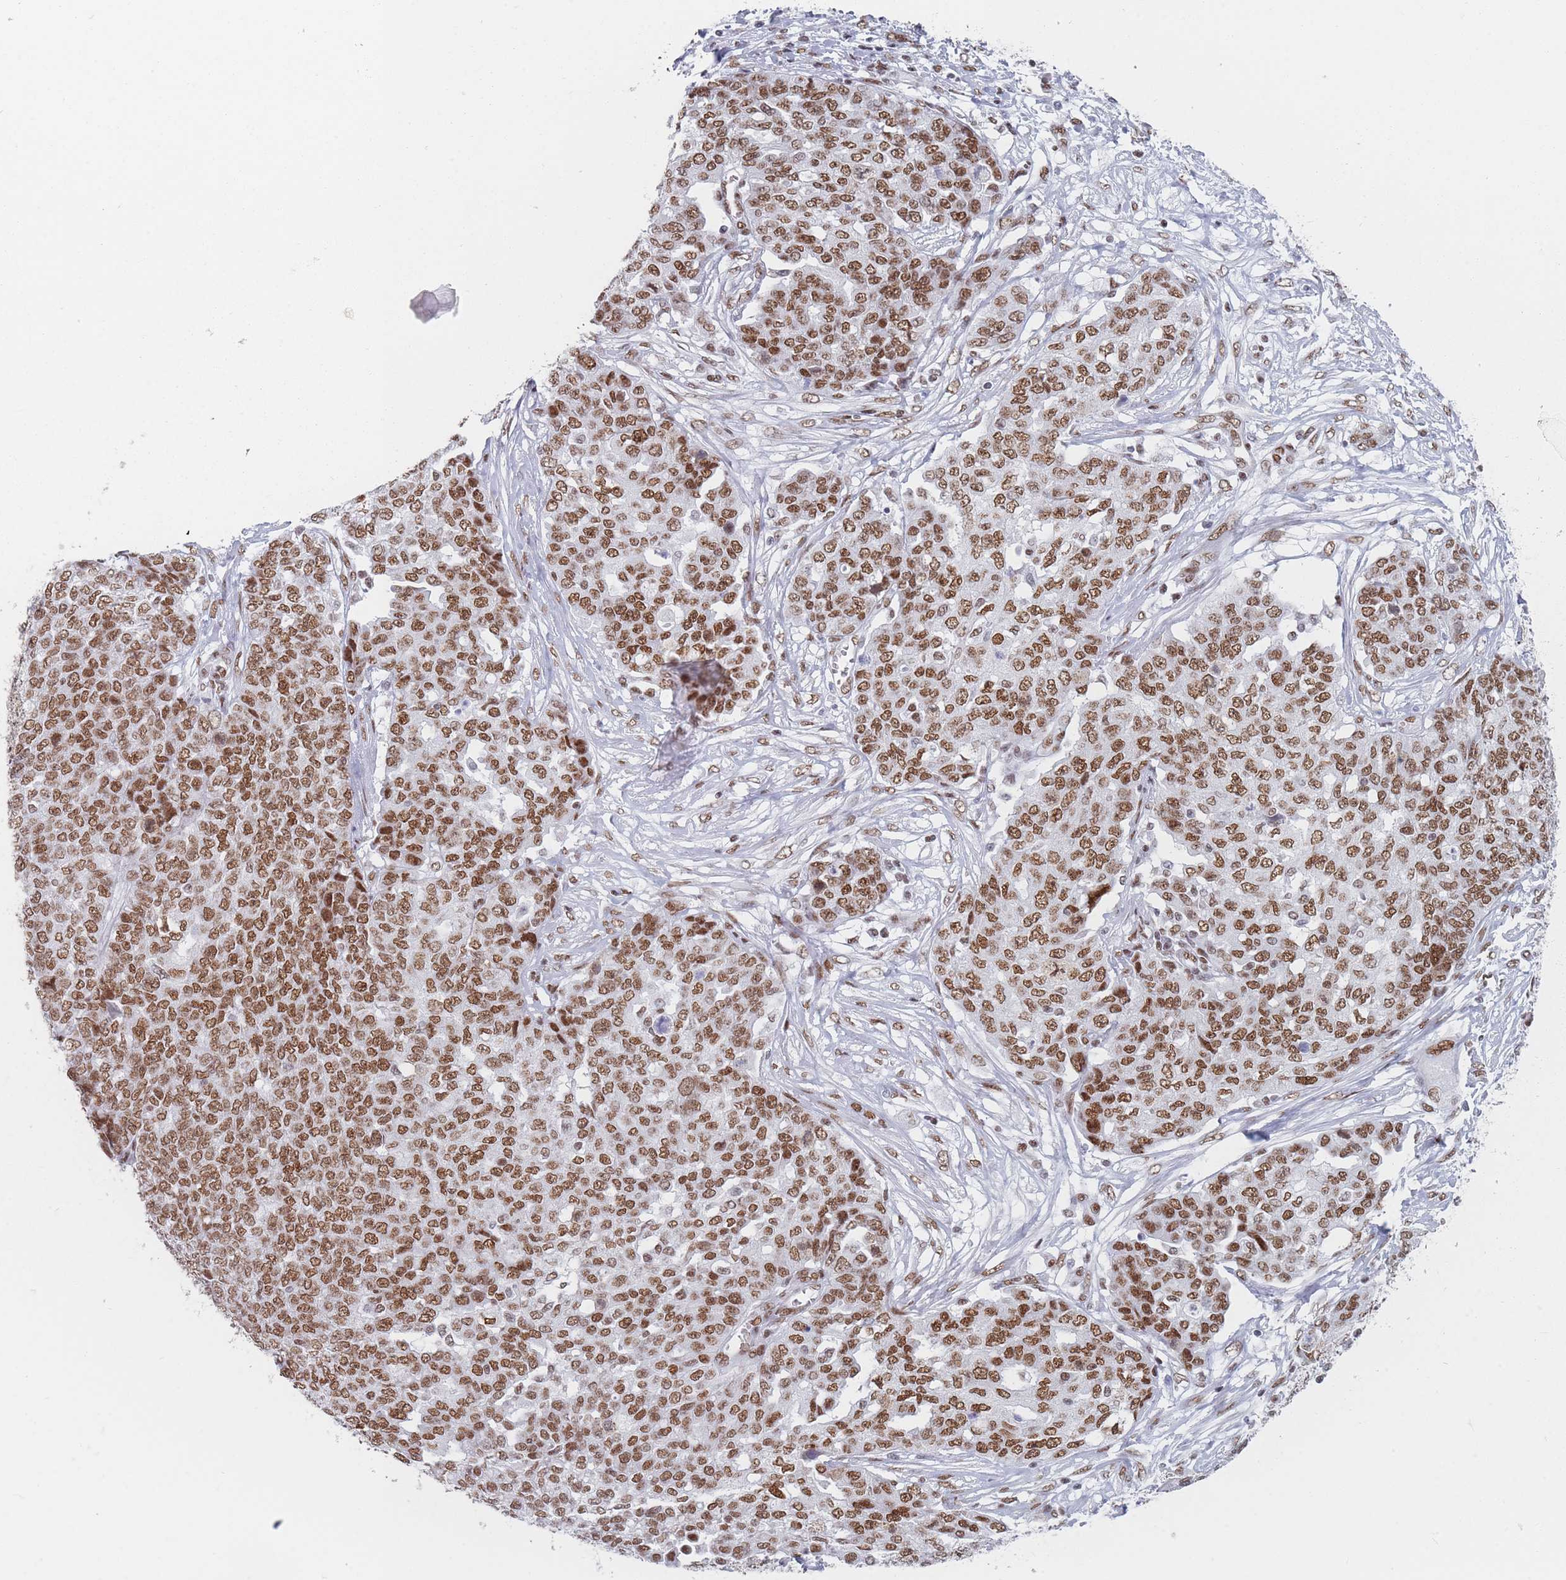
{"staining": {"intensity": "moderate", "quantity": ">75%", "location": "nuclear"}, "tissue": "ovarian cancer", "cell_type": "Tumor cells", "image_type": "cancer", "snomed": [{"axis": "morphology", "description": "Cystadenocarcinoma, serous, NOS"}, {"axis": "topography", "description": "Soft tissue"}, {"axis": "topography", "description": "Ovary"}], "caption": "Serous cystadenocarcinoma (ovarian) was stained to show a protein in brown. There is medium levels of moderate nuclear staining in about >75% of tumor cells.", "gene": "SAFB2", "patient": {"sex": "female", "age": 57}}